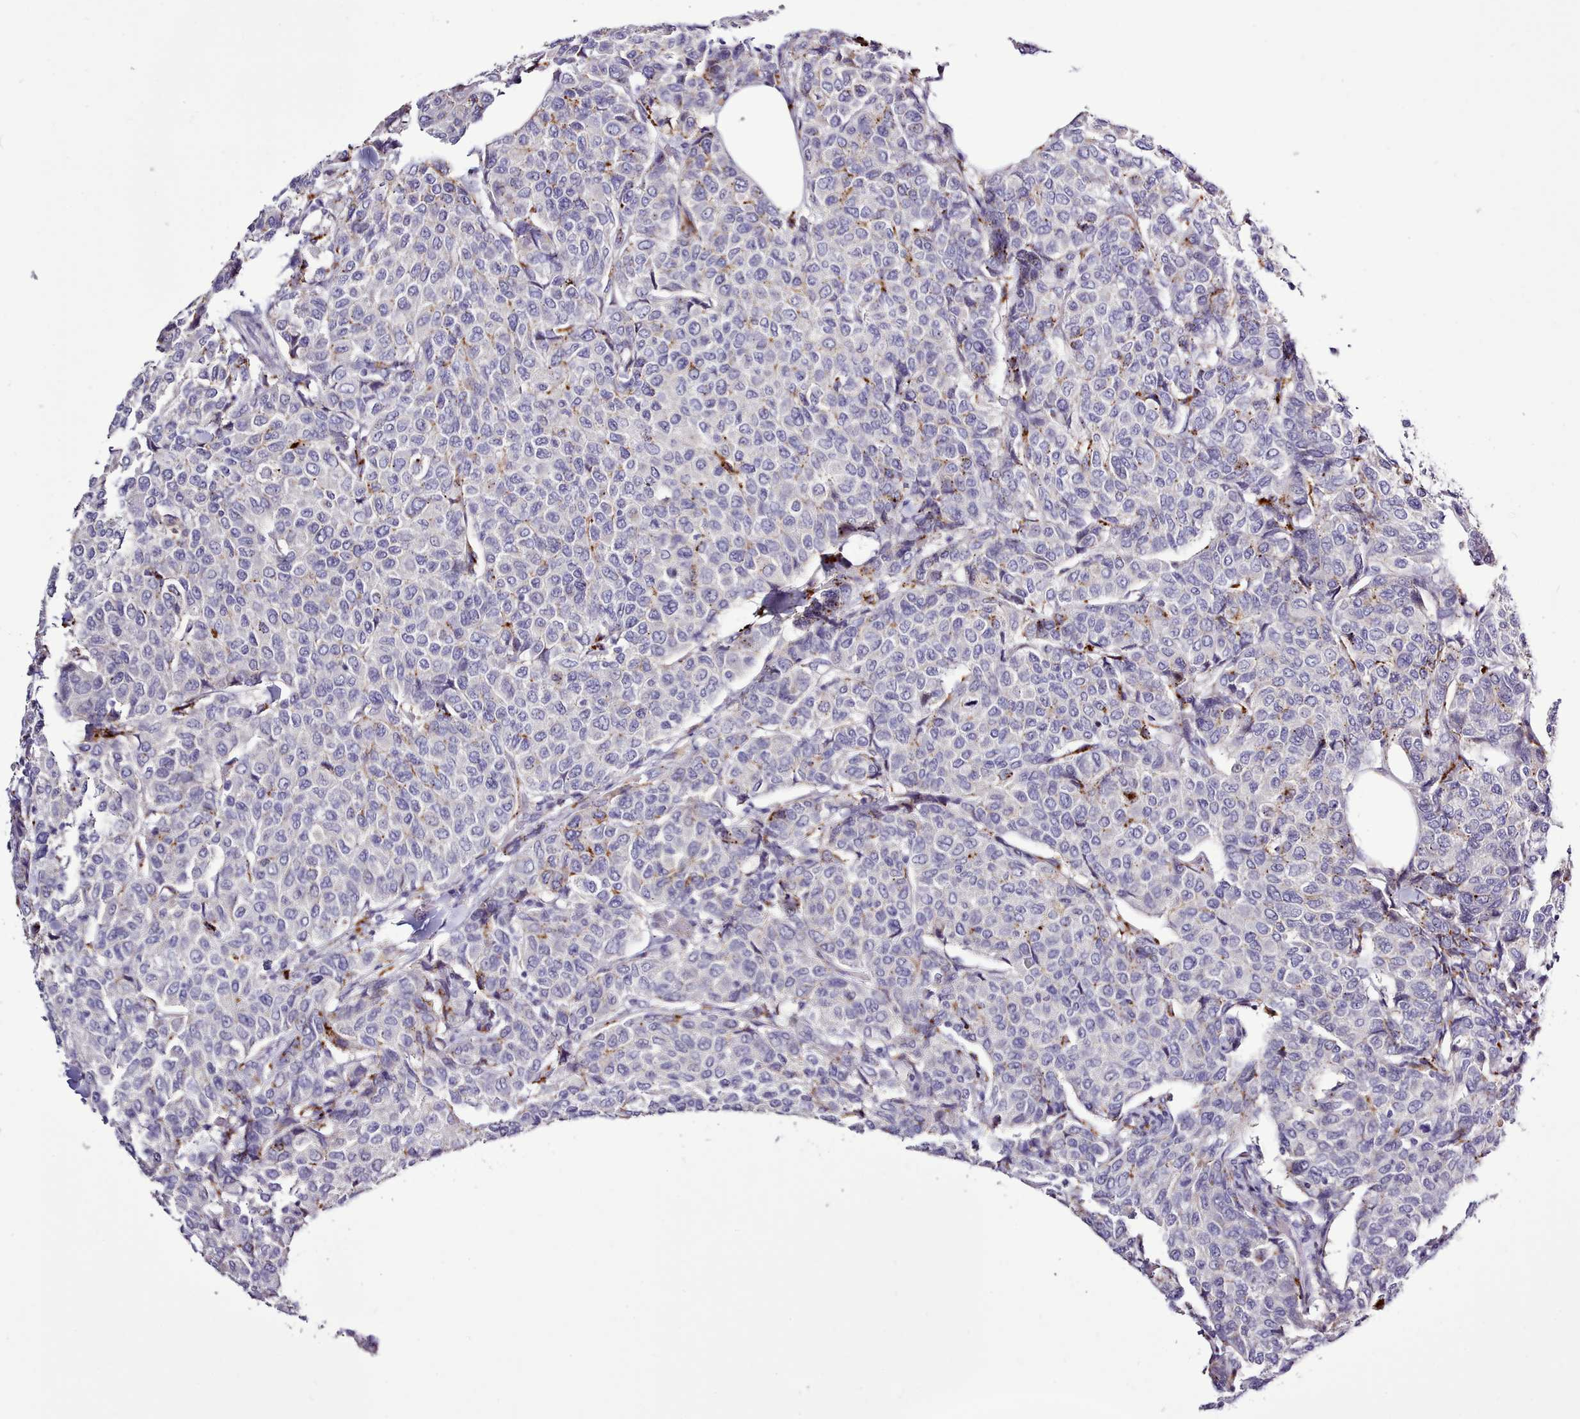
{"staining": {"intensity": "moderate", "quantity": "<25%", "location": "cytoplasmic/membranous"}, "tissue": "breast cancer", "cell_type": "Tumor cells", "image_type": "cancer", "snomed": [{"axis": "morphology", "description": "Duct carcinoma"}, {"axis": "topography", "description": "Breast"}], "caption": "Human breast cancer (invasive ductal carcinoma) stained with a protein marker displays moderate staining in tumor cells.", "gene": "SRD5A1", "patient": {"sex": "female", "age": 55}}